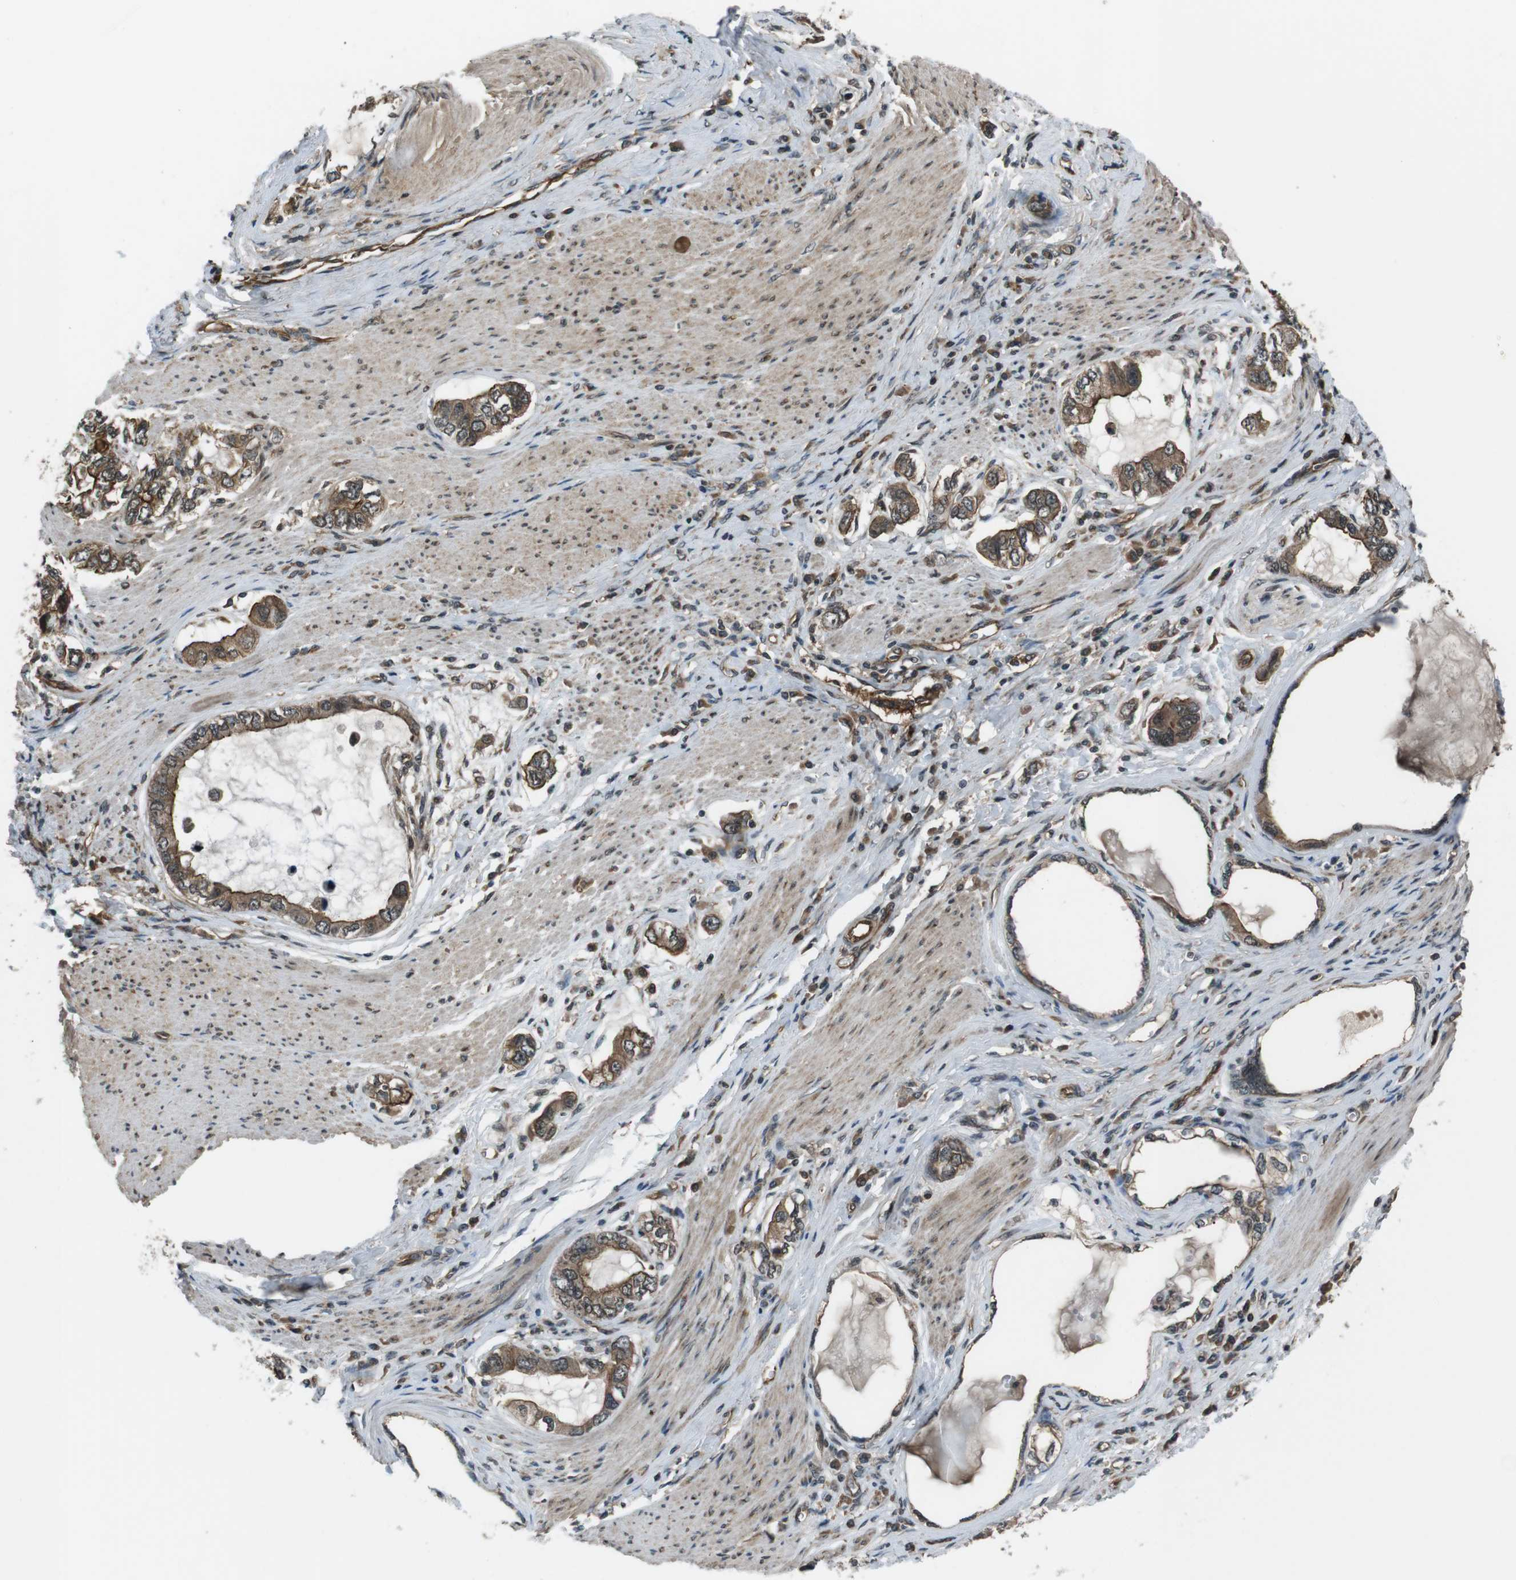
{"staining": {"intensity": "moderate", "quantity": ">75%", "location": "cytoplasmic/membranous,nuclear"}, "tissue": "stomach cancer", "cell_type": "Tumor cells", "image_type": "cancer", "snomed": [{"axis": "morphology", "description": "Adenocarcinoma, NOS"}, {"axis": "topography", "description": "Stomach, lower"}], "caption": "Protein staining displays moderate cytoplasmic/membranous and nuclear staining in approximately >75% of tumor cells in stomach cancer (adenocarcinoma). Using DAB (3,3'-diaminobenzidine) (brown) and hematoxylin (blue) stains, captured at high magnification using brightfield microscopy.", "gene": "TIAM2", "patient": {"sex": "female", "age": 93}}